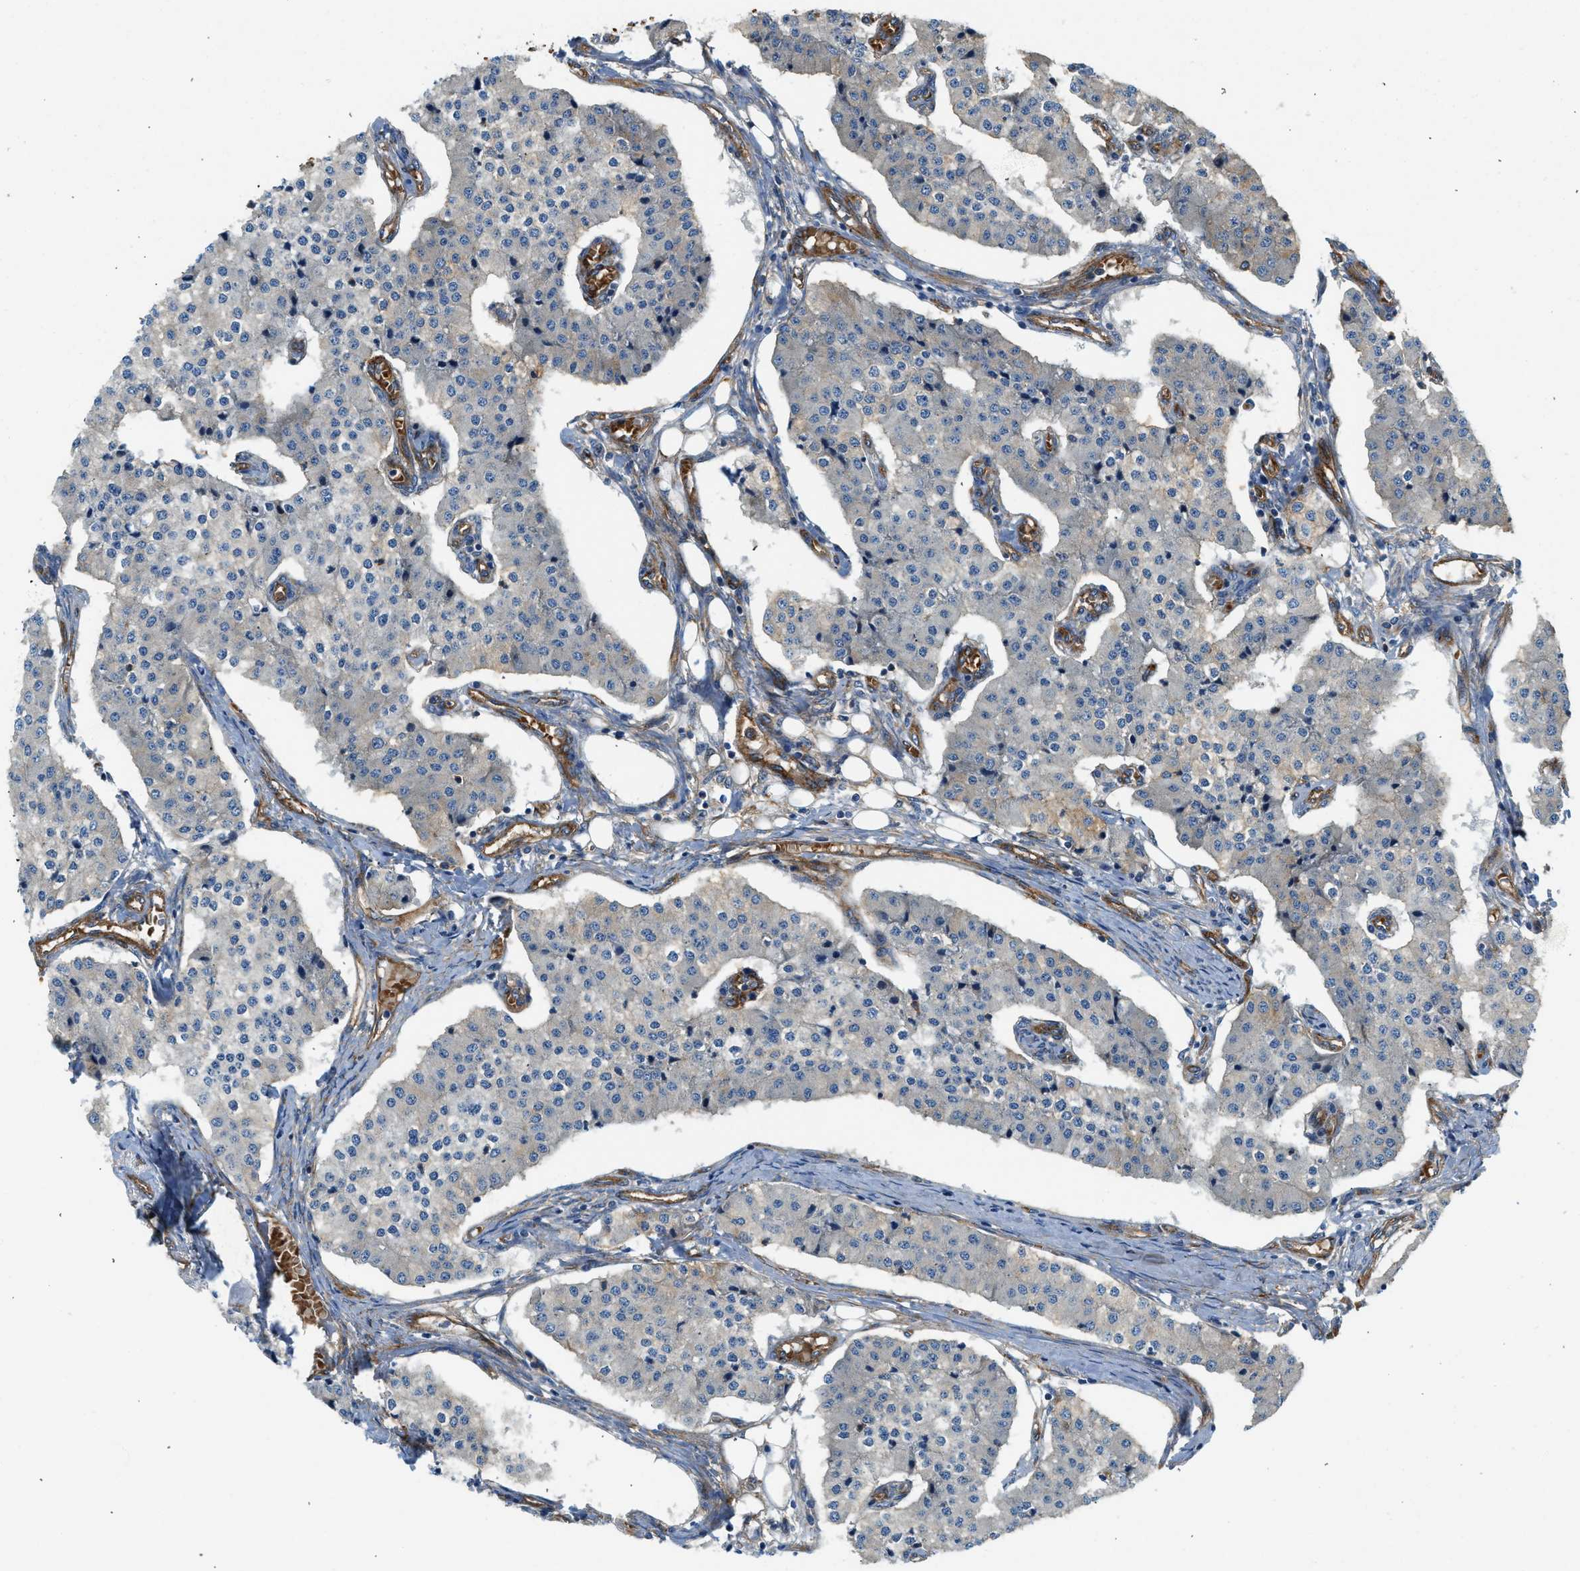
{"staining": {"intensity": "negative", "quantity": "none", "location": "none"}, "tissue": "carcinoid", "cell_type": "Tumor cells", "image_type": "cancer", "snomed": [{"axis": "morphology", "description": "Carcinoid, malignant, NOS"}, {"axis": "topography", "description": "Colon"}], "caption": "An immunohistochemistry photomicrograph of carcinoid is shown. There is no staining in tumor cells of carcinoid.", "gene": "HIP1", "patient": {"sex": "female", "age": 52}}